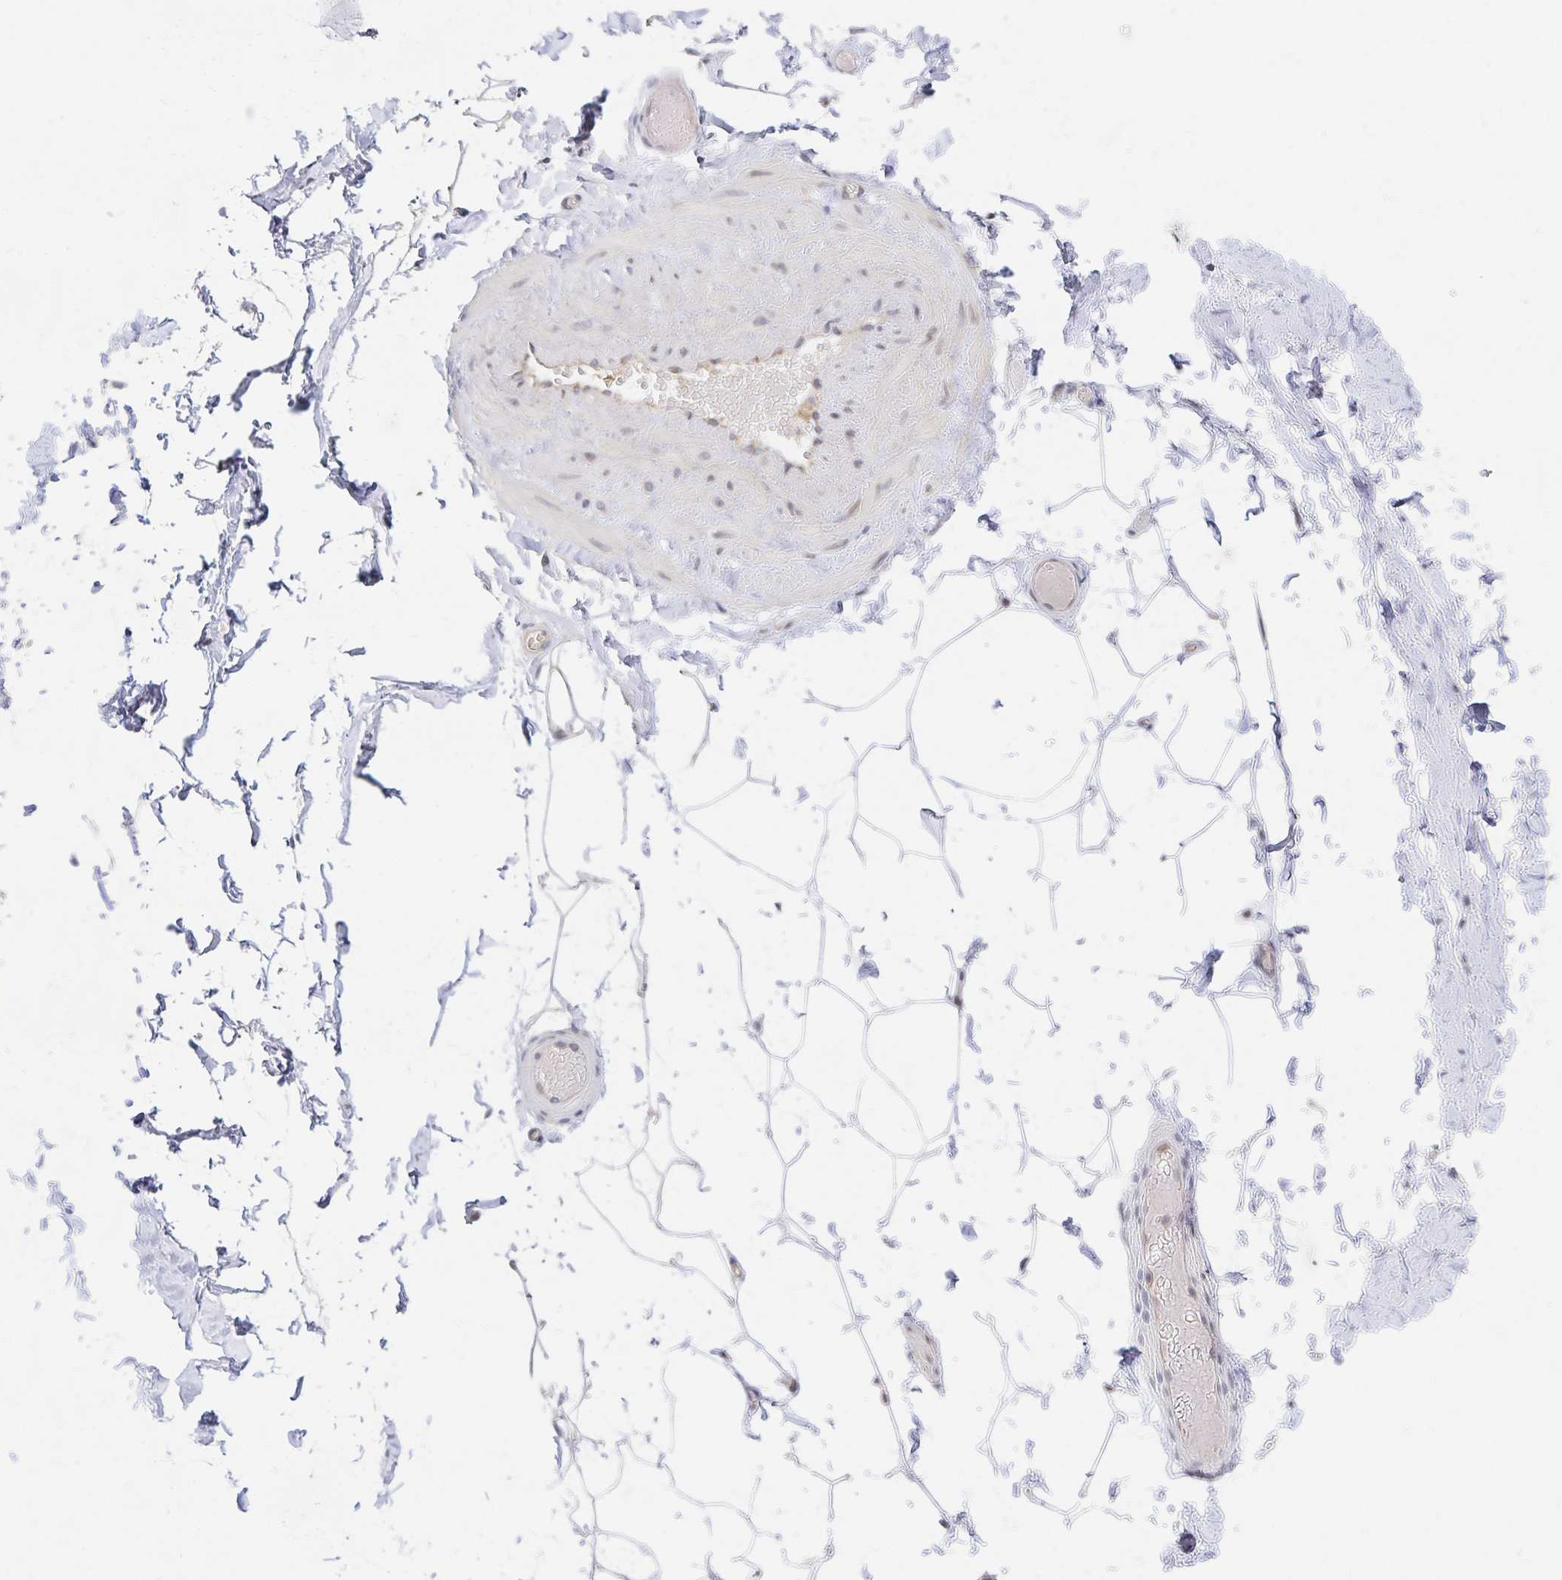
{"staining": {"intensity": "negative", "quantity": "none", "location": "none"}, "tissue": "adipose tissue", "cell_type": "Adipocytes", "image_type": "normal", "snomed": [{"axis": "morphology", "description": "Normal tissue, NOS"}, {"axis": "topography", "description": "Soft tissue"}, {"axis": "topography", "description": "Adipose tissue"}, {"axis": "topography", "description": "Vascular tissue"}, {"axis": "topography", "description": "Peripheral nerve tissue"}], "caption": "Immunohistochemical staining of benign adipose tissue reveals no significant expression in adipocytes.", "gene": "RAB9B", "patient": {"sex": "male", "age": 29}}